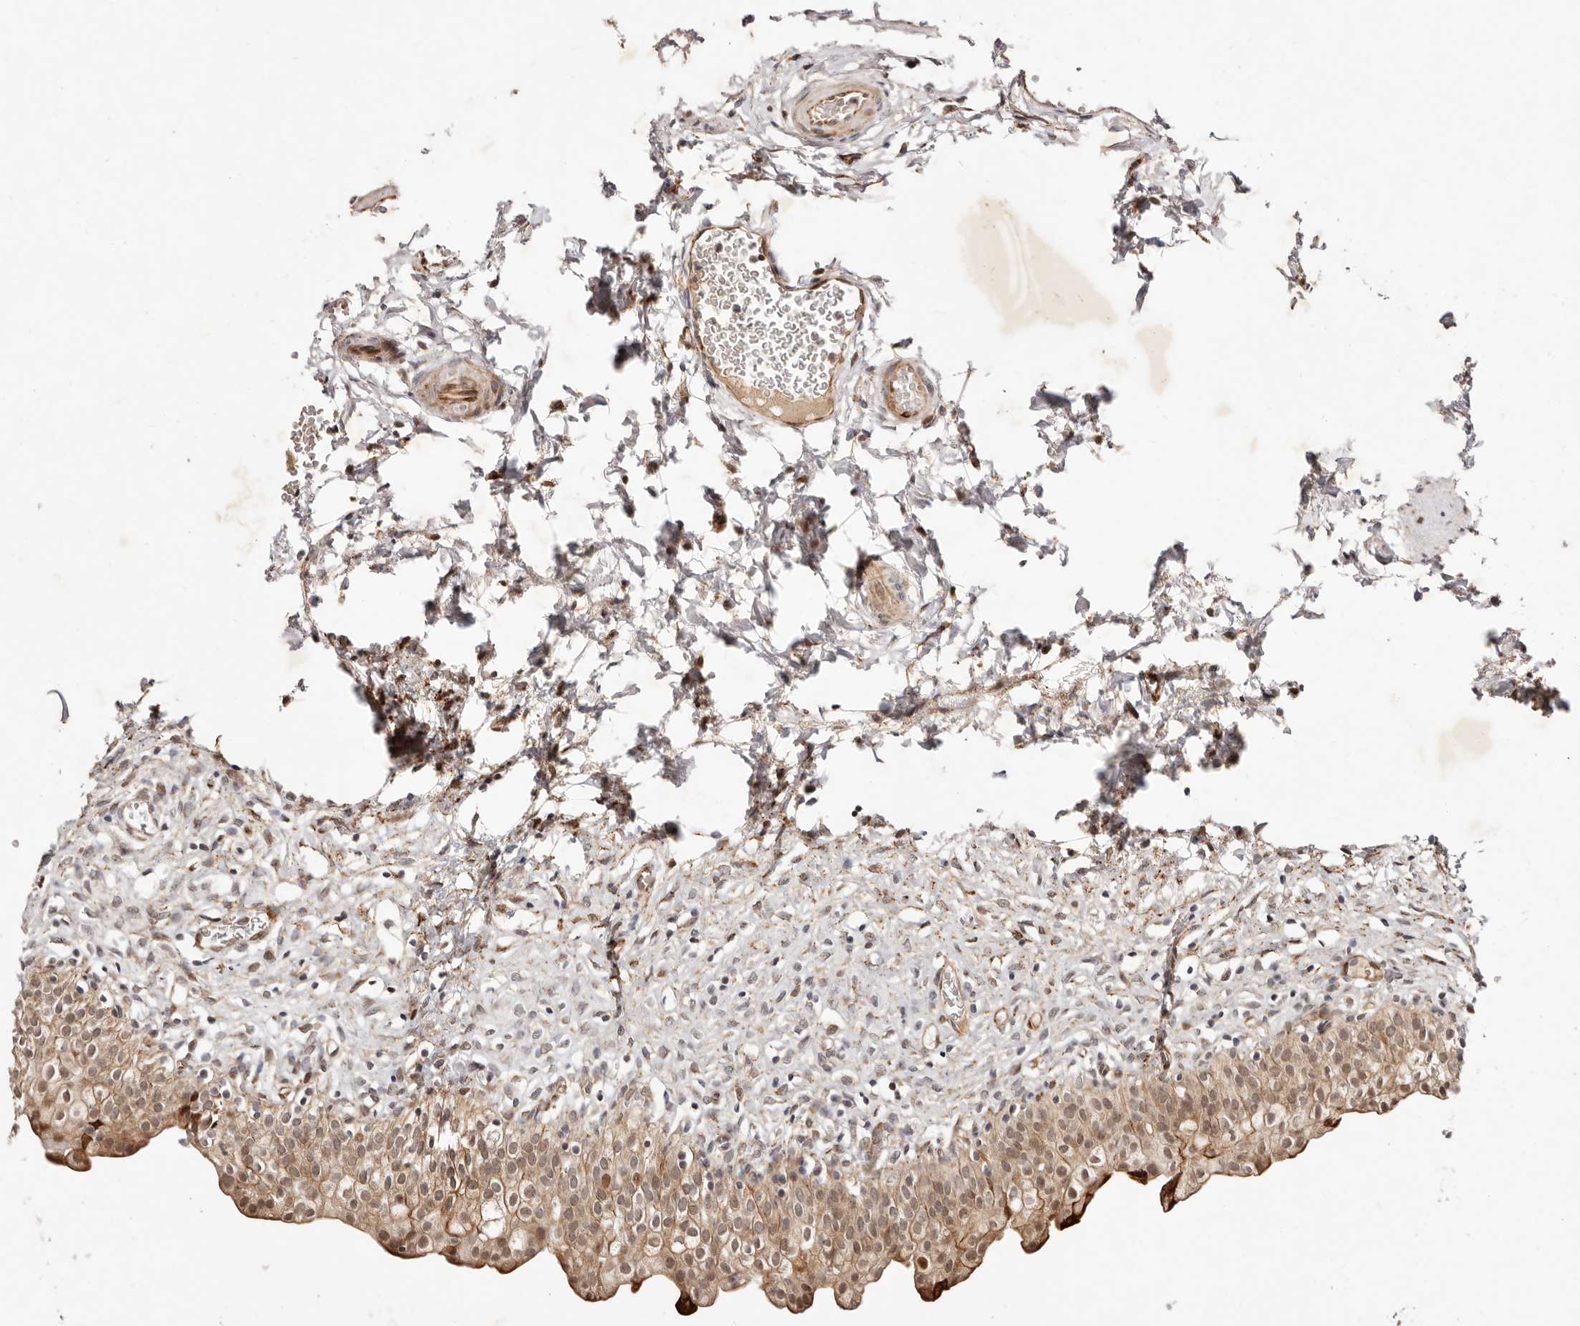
{"staining": {"intensity": "moderate", "quantity": ">75%", "location": "cytoplasmic/membranous"}, "tissue": "urinary bladder", "cell_type": "Urothelial cells", "image_type": "normal", "snomed": [{"axis": "morphology", "description": "Normal tissue, NOS"}, {"axis": "topography", "description": "Urinary bladder"}], "caption": "Approximately >75% of urothelial cells in normal human urinary bladder demonstrate moderate cytoplasmic/membranous protein positivity as visualized by brown immunohistochemical staining.", "gene": "BCL2L15", "patient": {"sex": "male", "age": 55}}